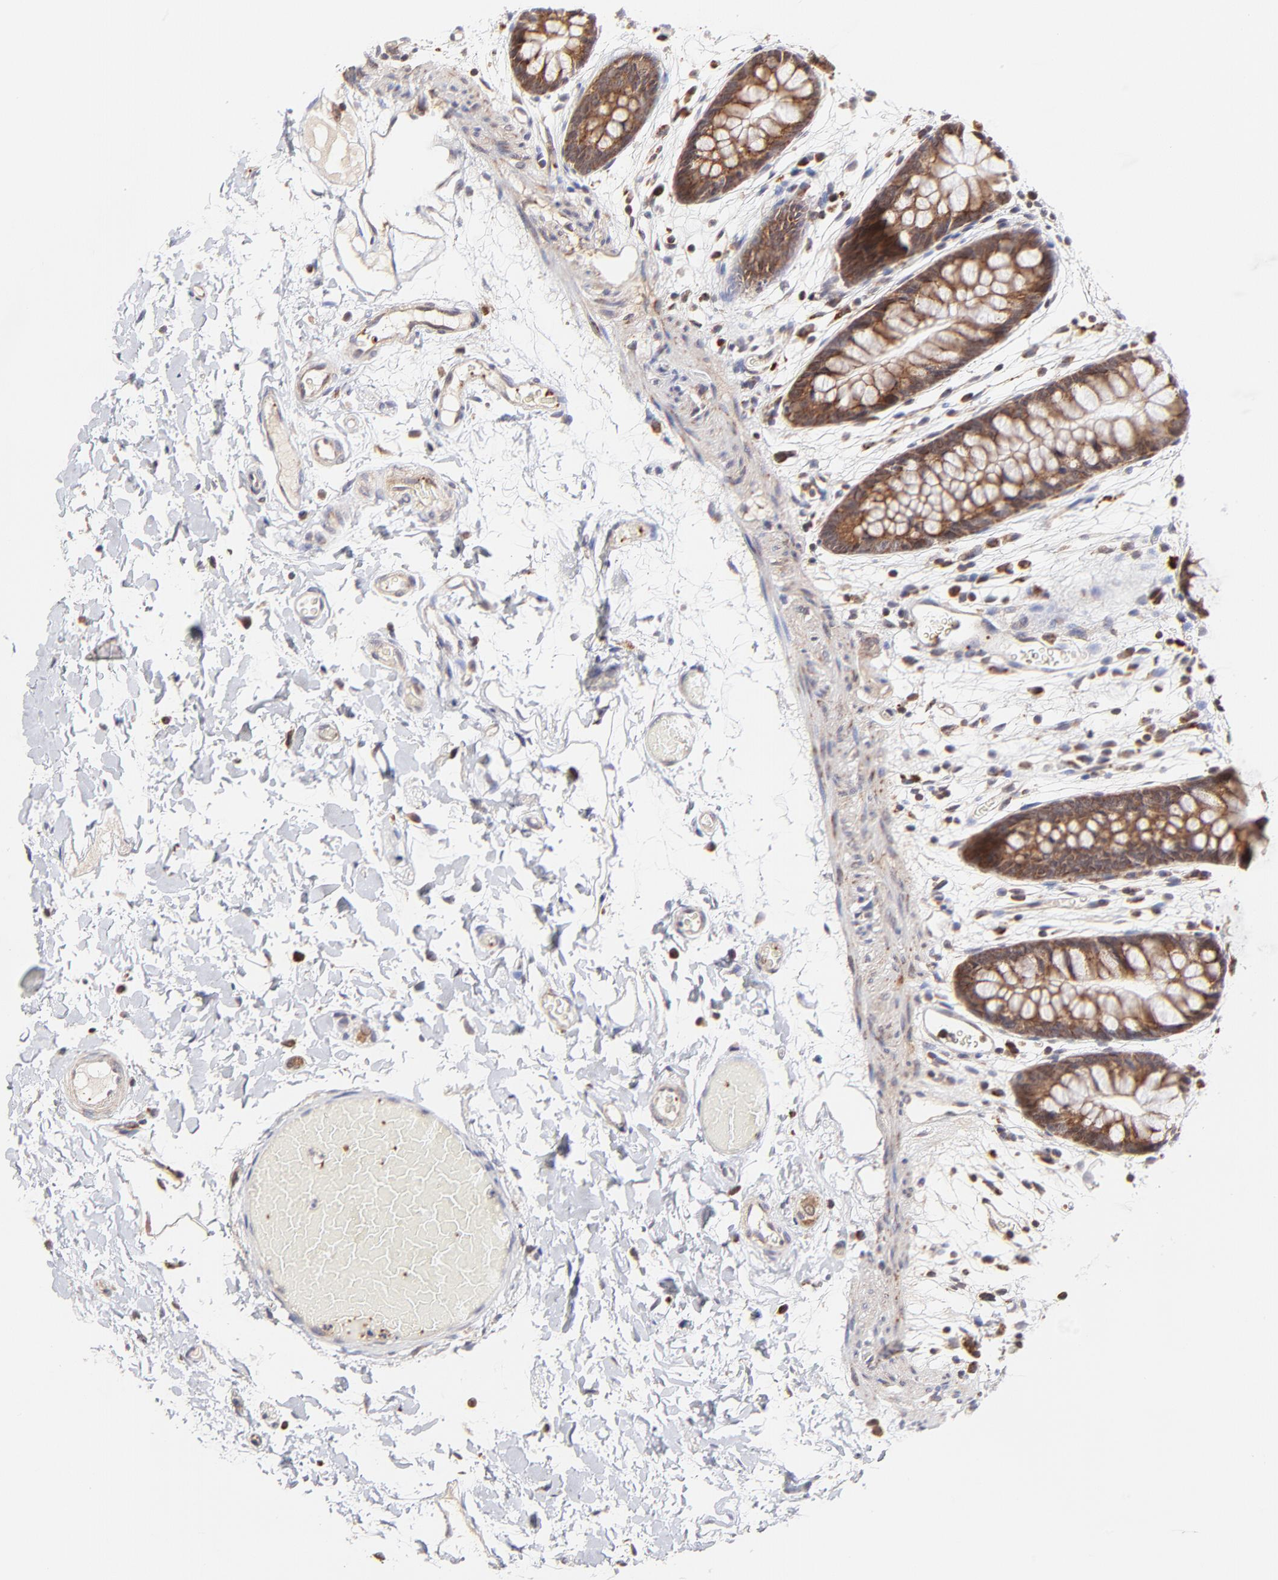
{"staining": {"intensity": "weak", "quantity": ">75%", "location": "cytoplasmic/membranous"}, "tissue": "colon", "cell_type": "Endothelial cells", "image_type": "normal", "snomed": [{"axis": "morphology", "description": "Normal tissue, NOS"}, {"axis": "topography", "description": "Smooth muscle"}, {"axis": "topography", "description": "Colon"}], "caption": "Immunohistochemistry staining of unremarkable colon, which demonstrates low levels of weak cytoplasmic/membranous positivity in approximately >75% of endothelial cells indicating weak cytoplasmic/membranous protein positivity. The staining was performed using DAB (brown) for protein detection and nuclei were counterstained in hematoxylin (blue).", "gene": "MAP2K7", "patient": {"sex": "male", "age": 67}}